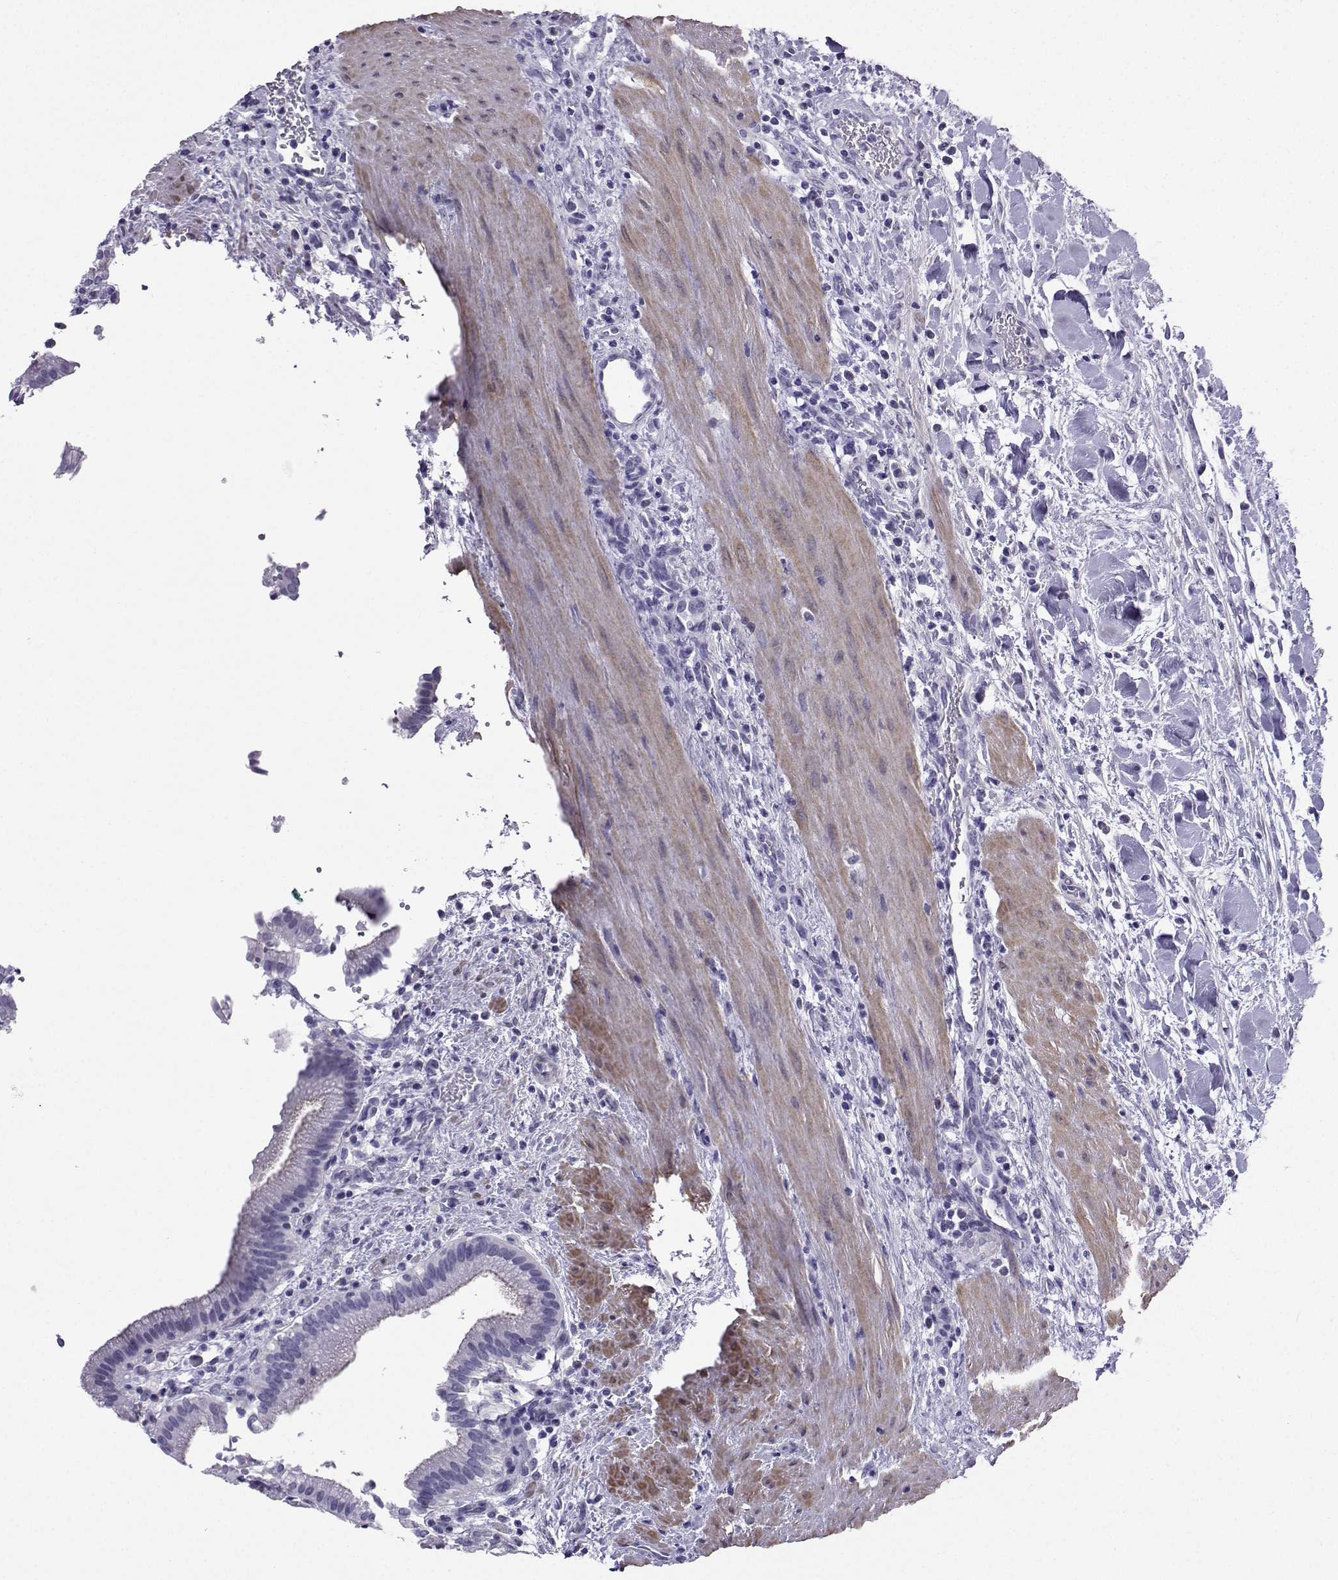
{"staining": {"intensity": "weak", "quantity": "<25%", "location": "cytoplasmic/membranous"}, "tissue": "gallbladder", "cell_type": "Glandular cells", "image_type": "normal", "snomed": [{"axis": "morphology", "description": "Normal tissue, NOS"}, {"axis": "topography", "description": "Gallbladder"}], "caption": "This is a photomicrograph of IHC staining of benign gallbladder, which shows no expression in glandular cells.", "gene": "KIF17", "patient": {"sex": "male", "age": 42}}